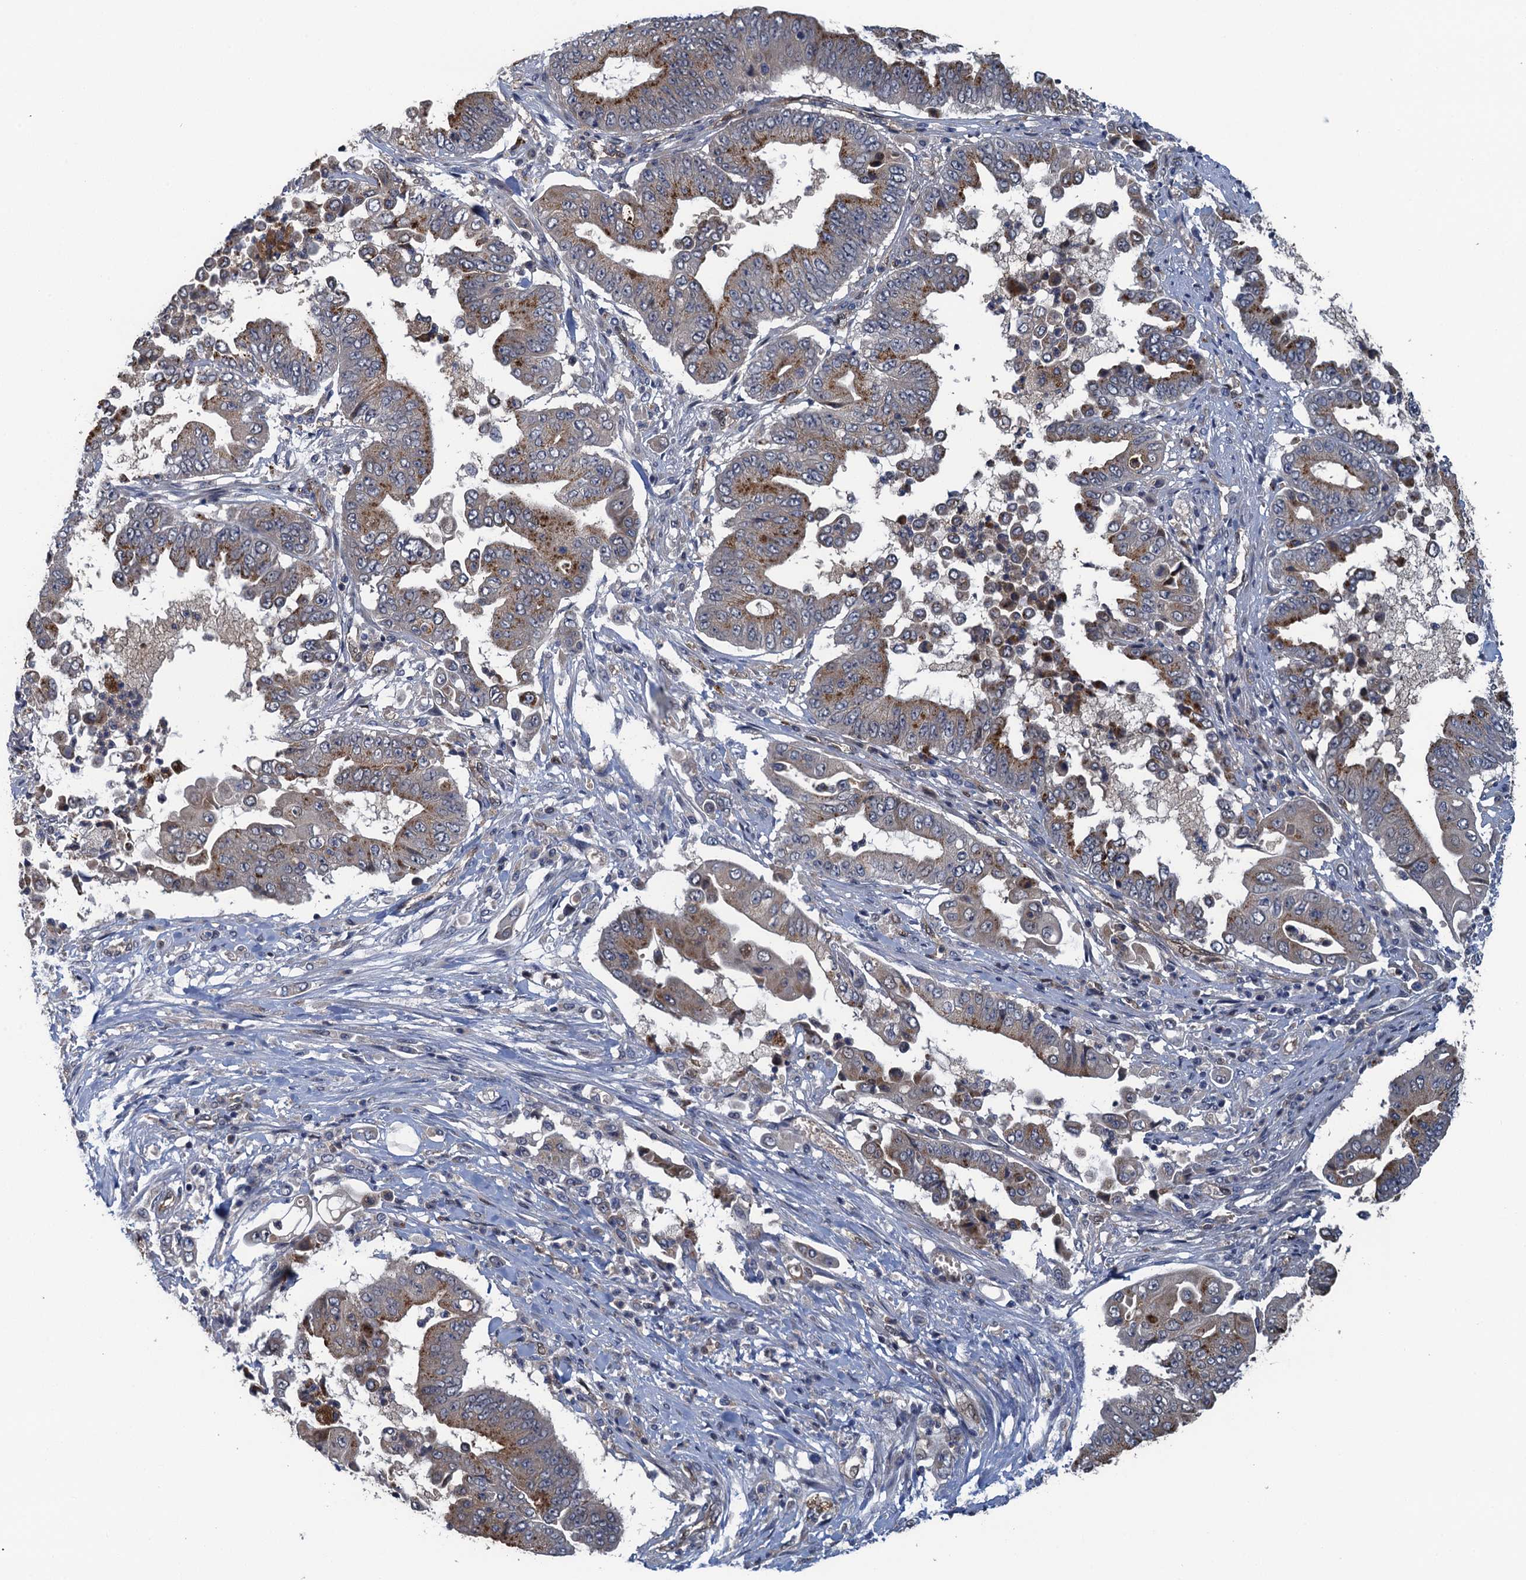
{"staining": {"intensity": "moderate", "quantity": ">75%", "location": "cytoplasmic/membranous"}, "tissue": "pancreatic cancer", "cell_type": "Tumor cells", "image_type": "cancer", "snomed": [{"axis": "morphology", "description": "Adenocarcinoma, NOS"}, {"axis": "topography", "description": "Pancreas"}], "caption": "This is a photomicrograph of immunohistochemistry staining of pancreatic cancer (adenocarcinoma), which shows moderate staining in the cytoplasmic/membranous of tumor cells.", "gene": "KBTBD8", "patient": {"sex": "female", "age": 77}}